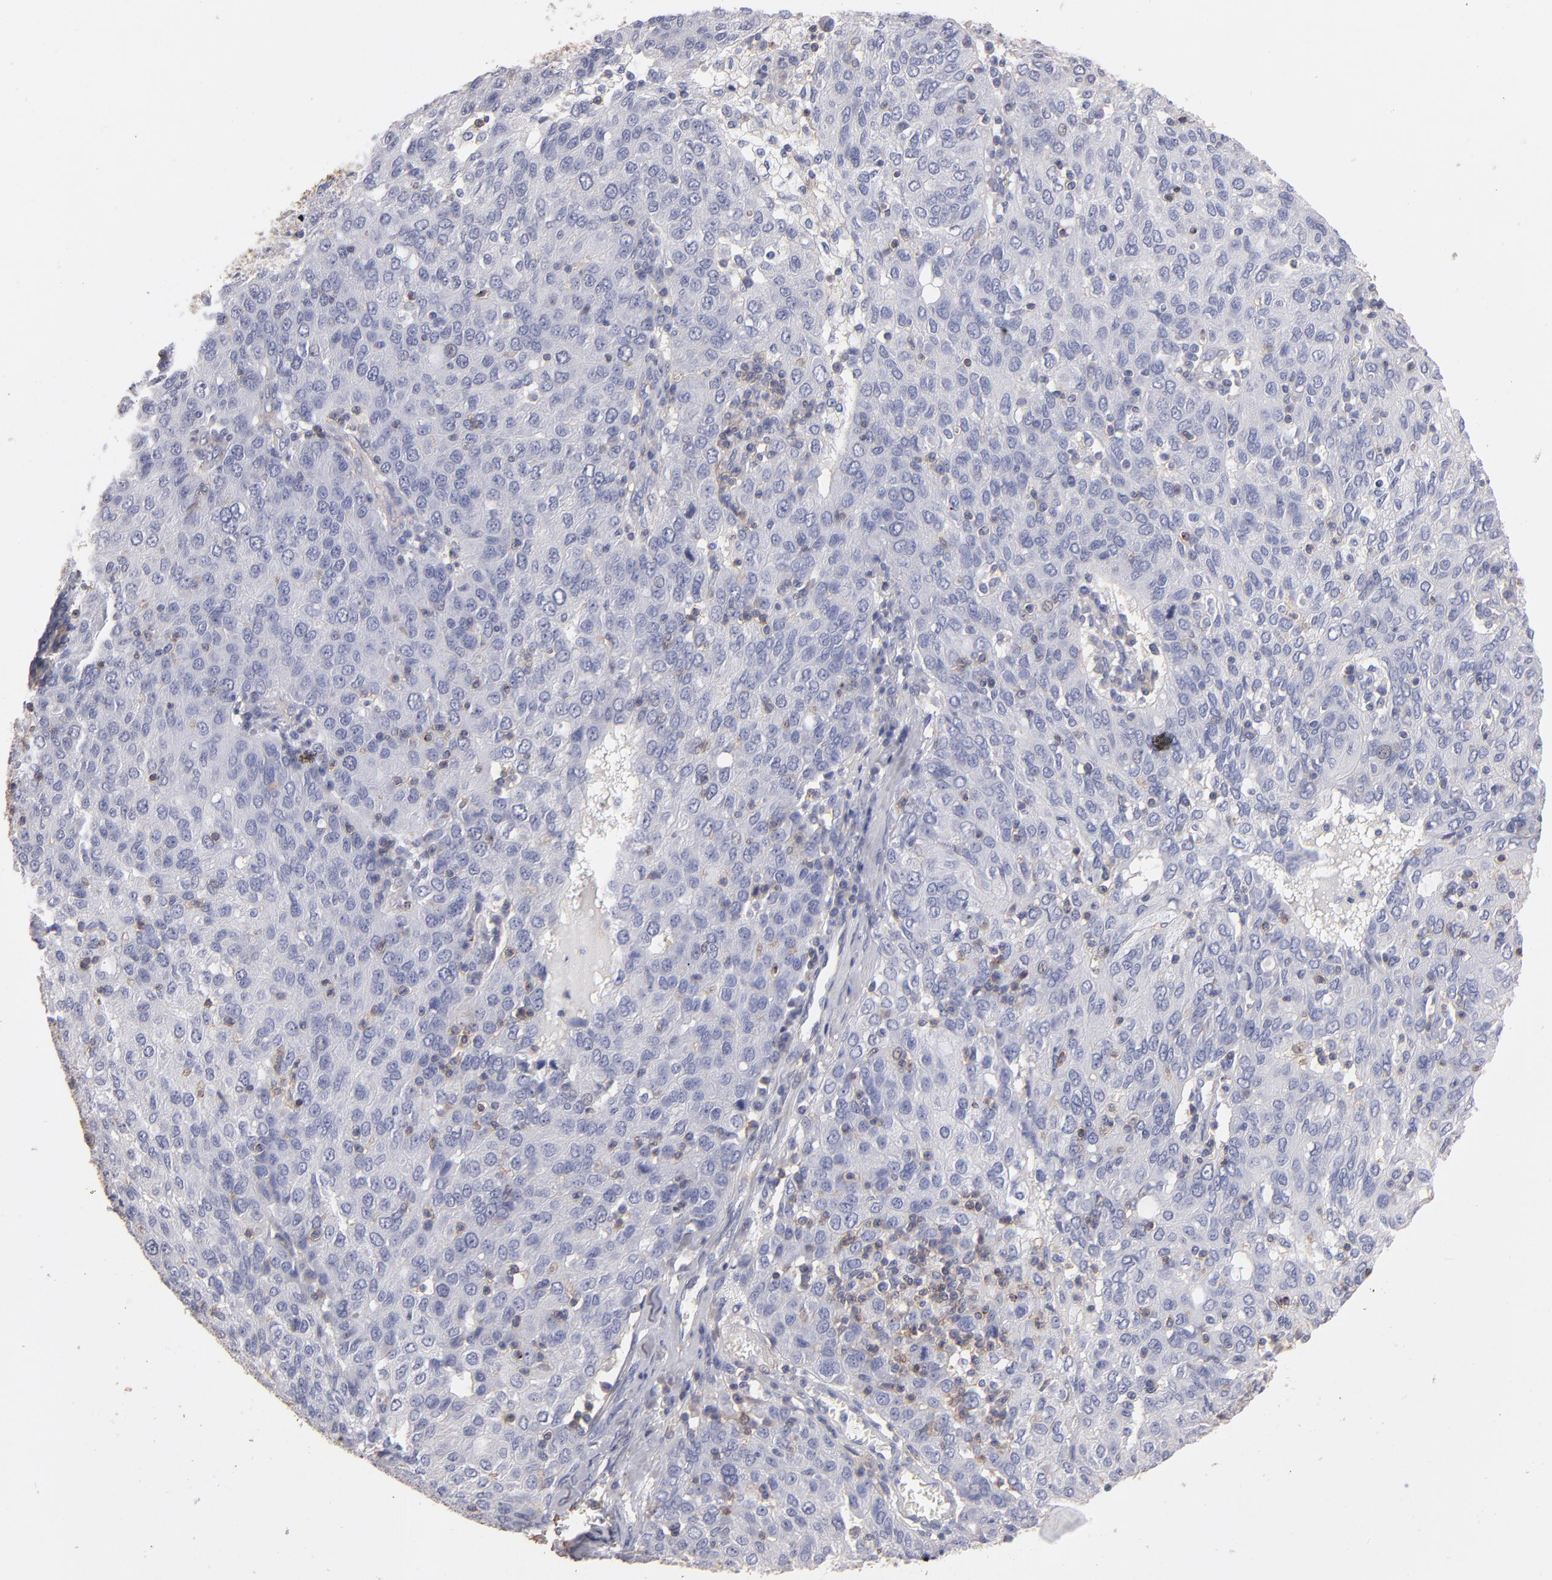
{"staining": {"intensity": "negative", "quantity": "none", "location": "none"}, "tissue": "ovarian cancer", "cell_type": "Tumor cells", "image_type": "cancer", "snomed": [{"axis": "morphology", "description": "Carcinoma, endometroid"}, {"axis": "topography", "description": "Ovary"}], "caption": "Immunohistochemistry photomicrograph of neoplastic tissue: human ovarian cancer (endometroid carcinoma) stained with DAB shows no significant protein expression in tumor cells.", "gene": "ABCB1", "patient": {"sex": "female", "age": 50}}